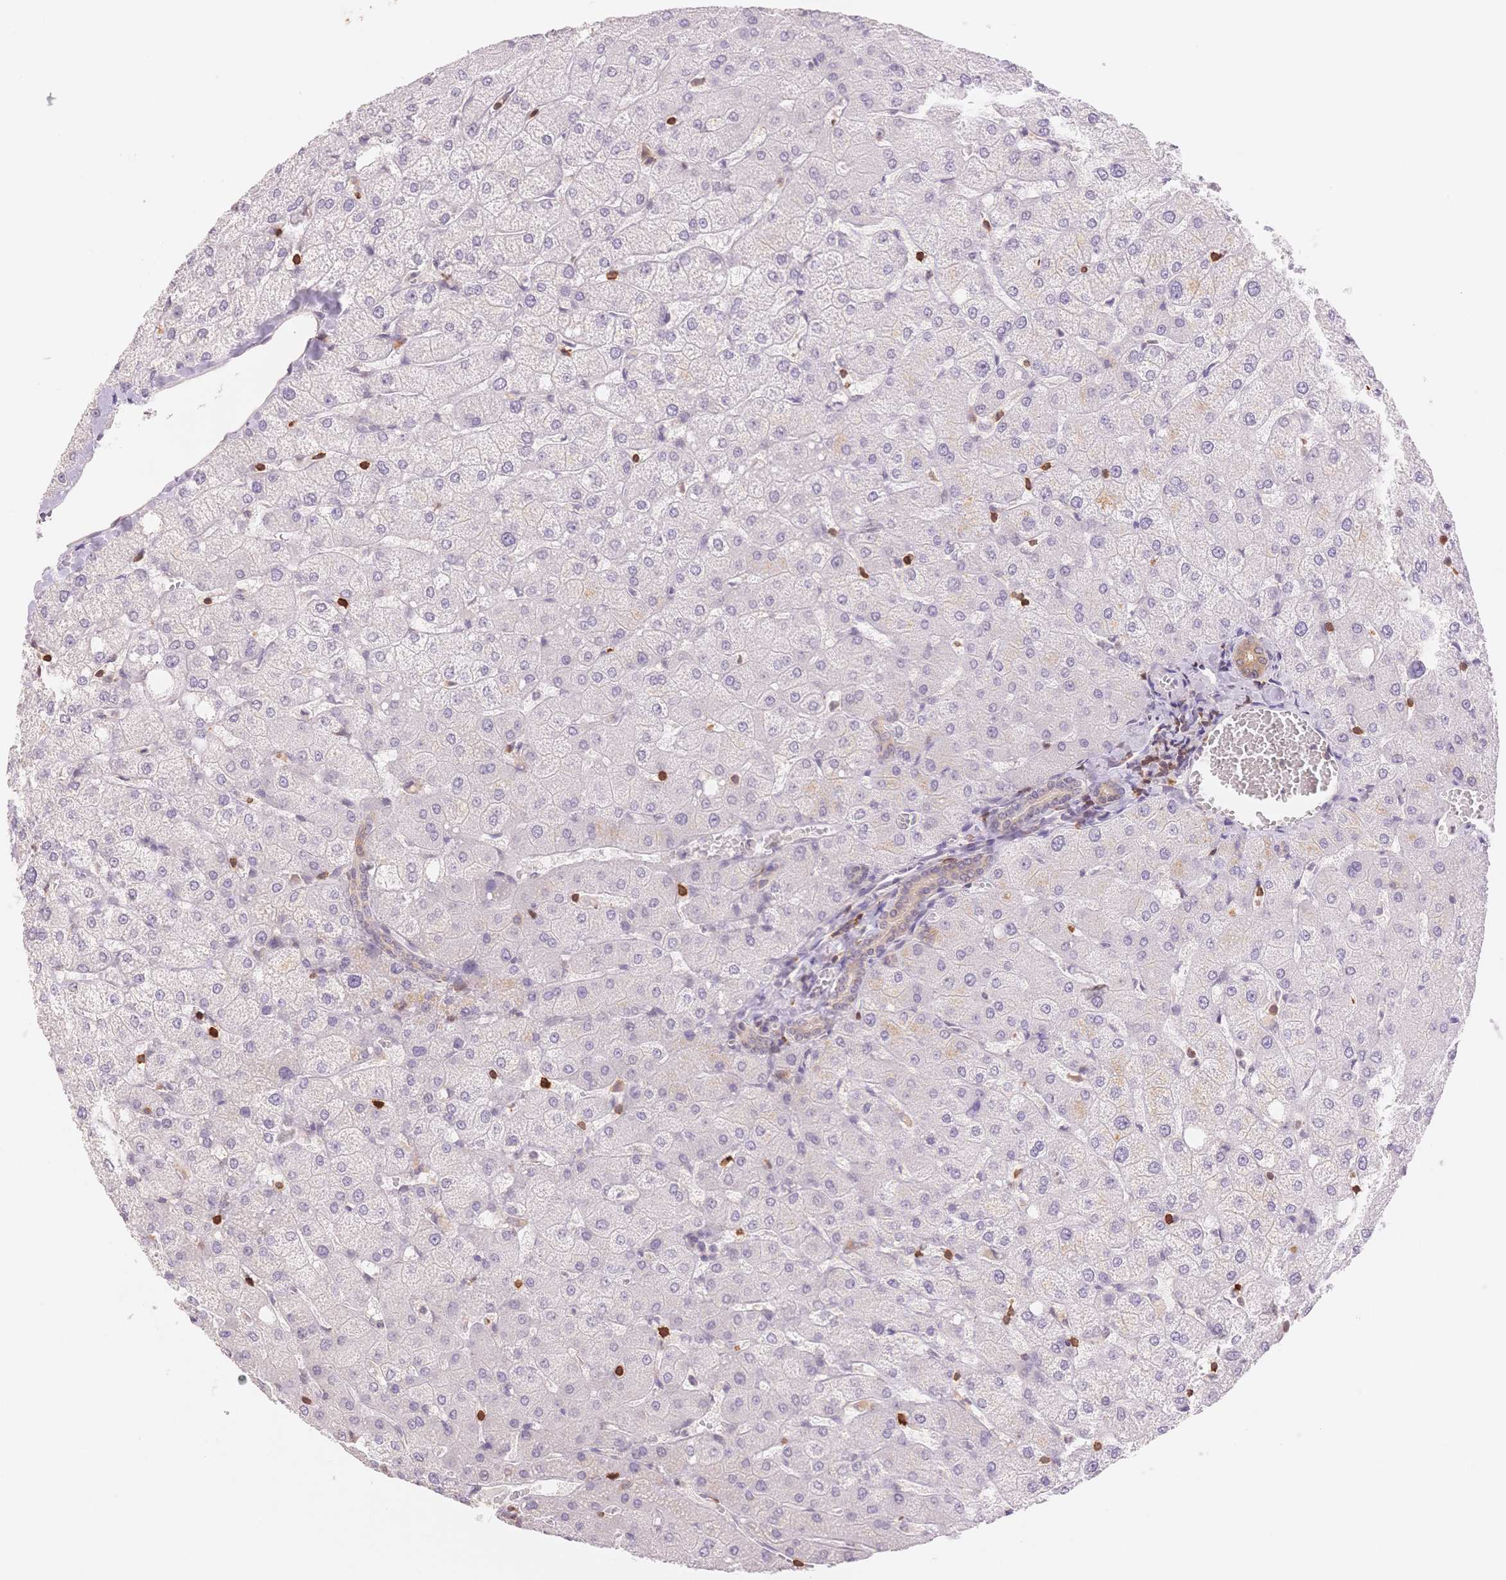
{"staining": {"intensity": "weak", "quantity": "25%-75%", "location": "cytoplasmic/membranous"}, "tissue": "liver", "cell_type": "Cholangiocytes", "image_type": "normal", "snomed": [{"axis": "morphology", "description": "Normal tissue, NOS"}, {"axis": "topography", "description": "Liver"}], "caption": "A histopathology image of liver stained for a protein exhibits weak cytoplasmic/membranous brown staining in cholangiocytes.", "gene": "STK39", "patient": {"sex": "female", "age": 54}}